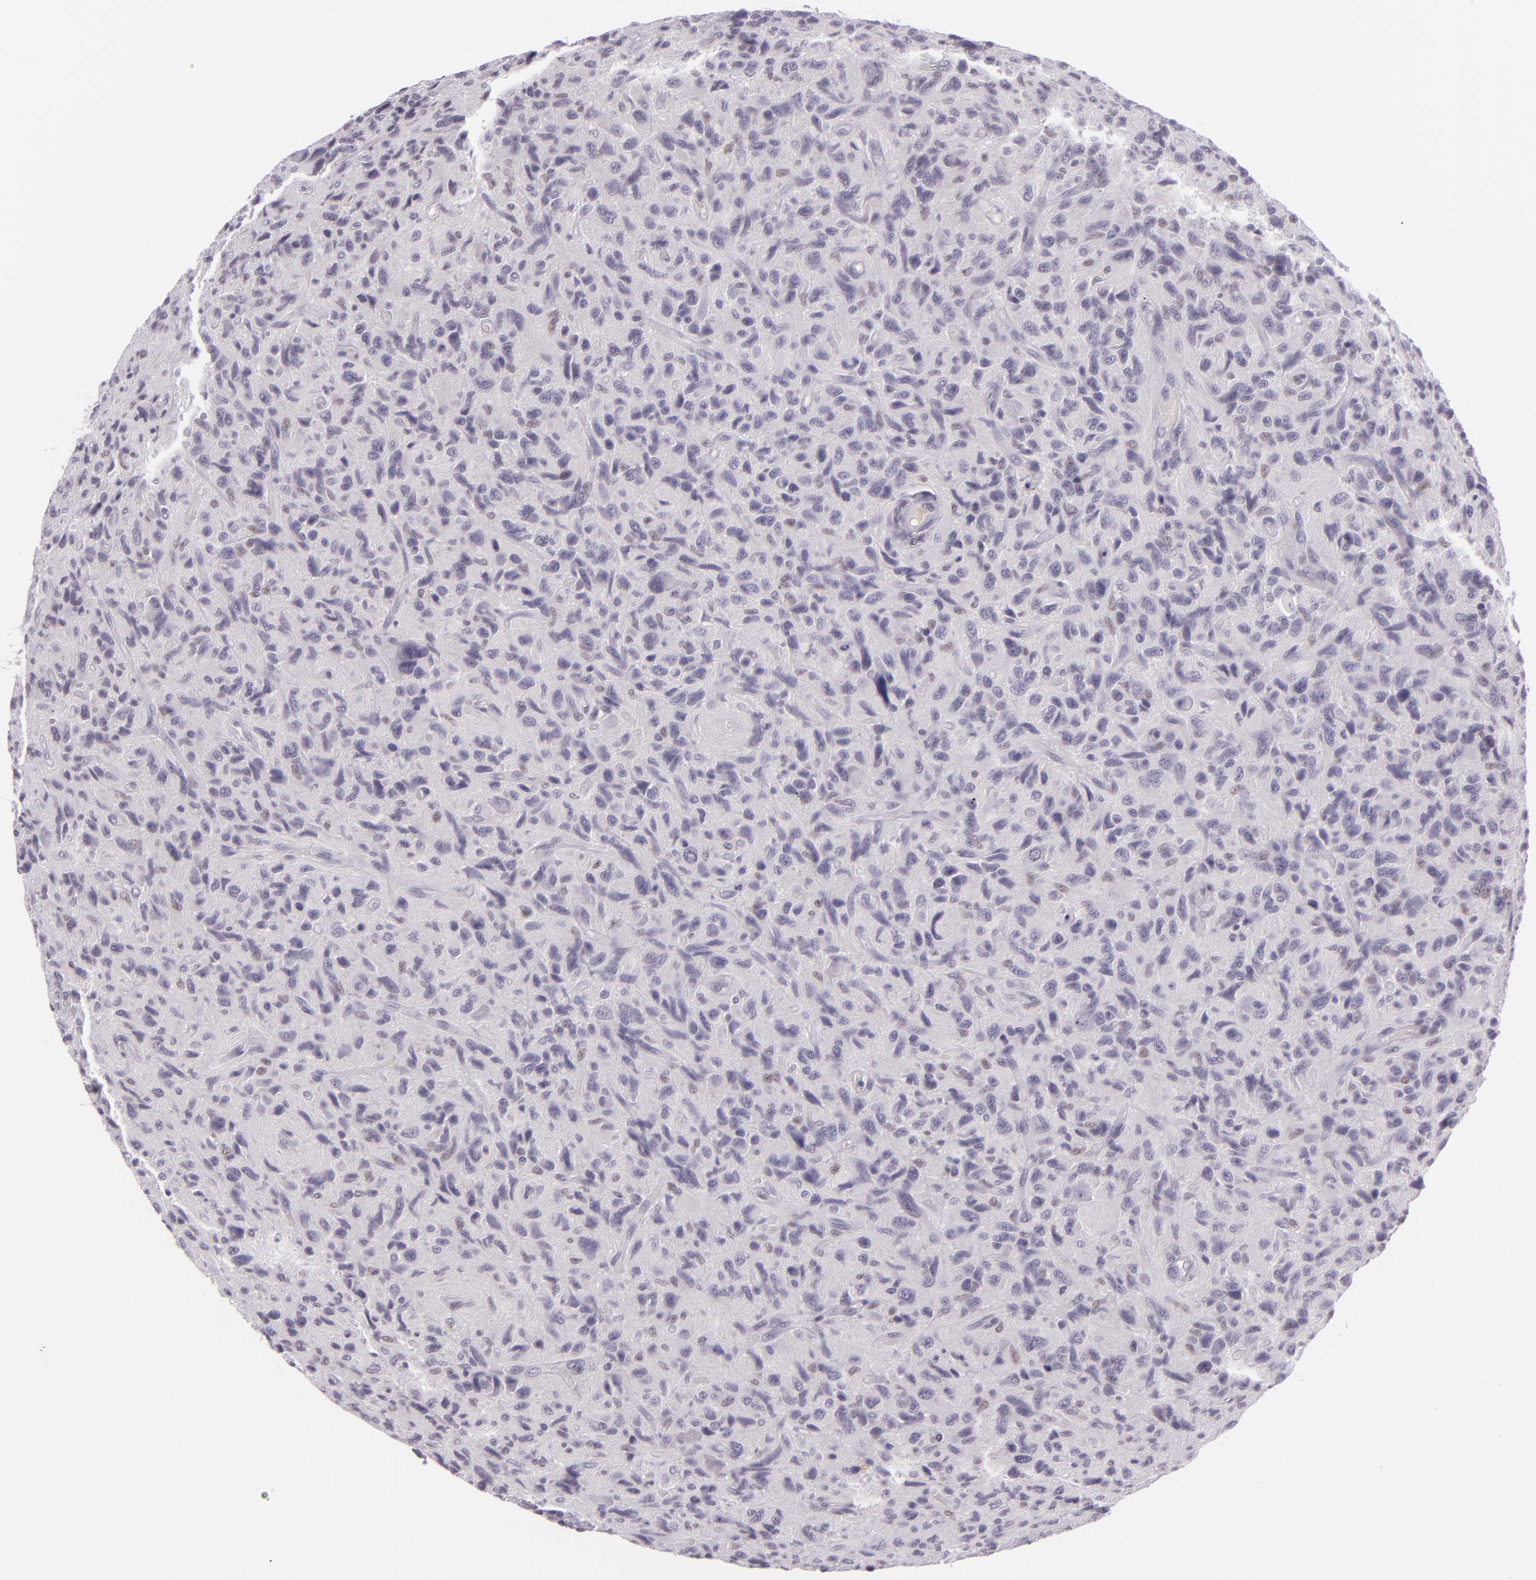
{"staining": {"intensity": "negative", "quantity": "none", "location": "none"}, "tissue": "glioma", "cell_type": "Tumor cells", "image_type": "cancer", "snomed": [{"axis": "morphology", "description": "Glioma, malignant, High grade"}, {"axis": "topography", "description": "Brain"}], "caption": "IHC of human glioma reveals no expression in tumor cells.", "gene": "CHEK2", "patient": {"sex": "female", "age": 60}}